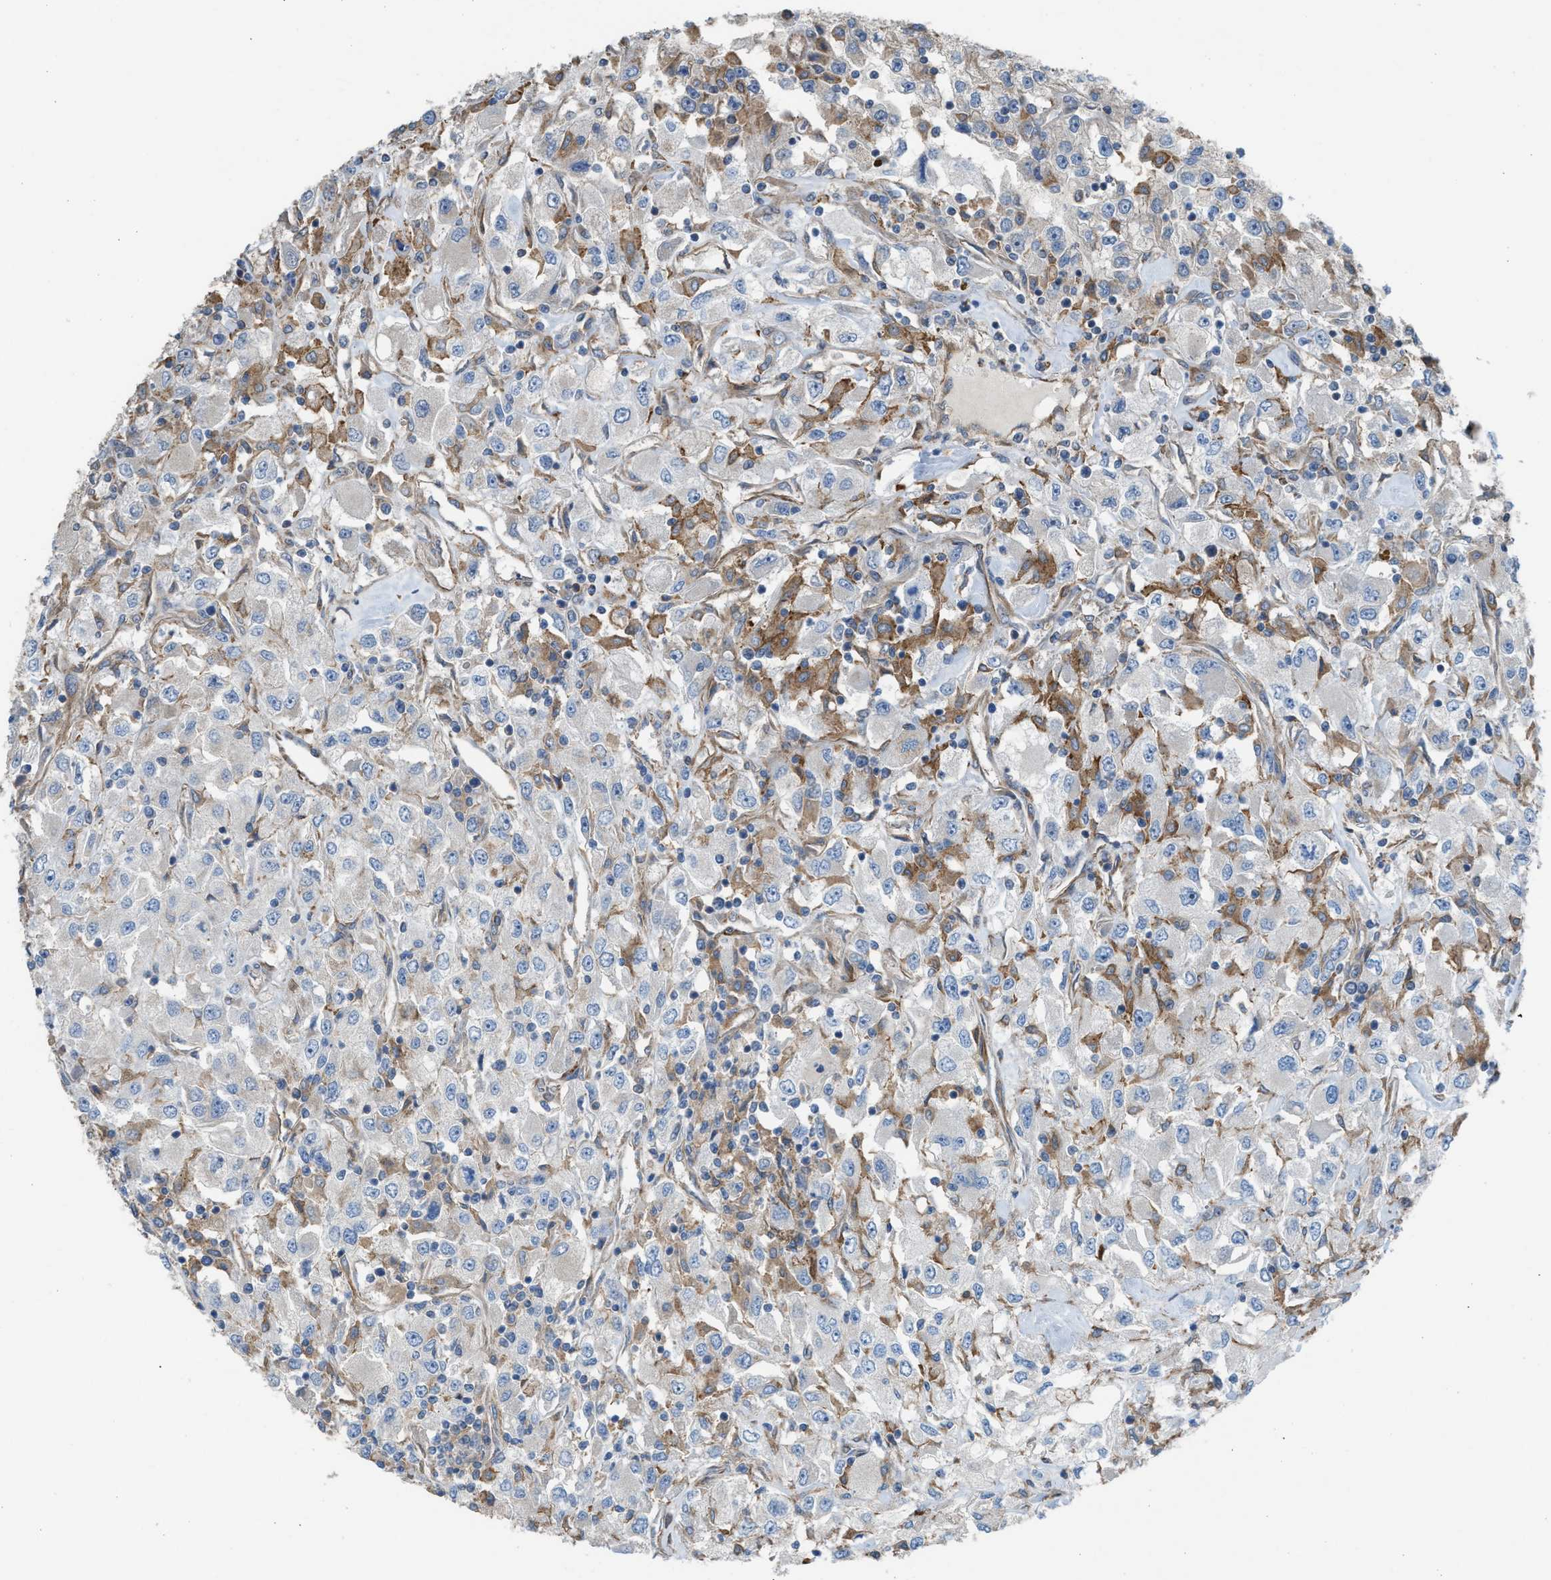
{"staining": {"intensity": "negative", "quantity": "none", "location": "none"}, "tissue": "renal cancer", "cell_type": "Tumor cells", "image_type": "cancer", "snomed": [{"axis": "morphology", "description": "Adenocarcinoma, NOS"}, {"axis": "topography", "description": "Kidney"}], "caption": "There is no significant staining in tumor cells of renal cancer (adenocarcinoma).", "gene": "SLC10A3", "patient": {"sex": "female", "age": 52}}